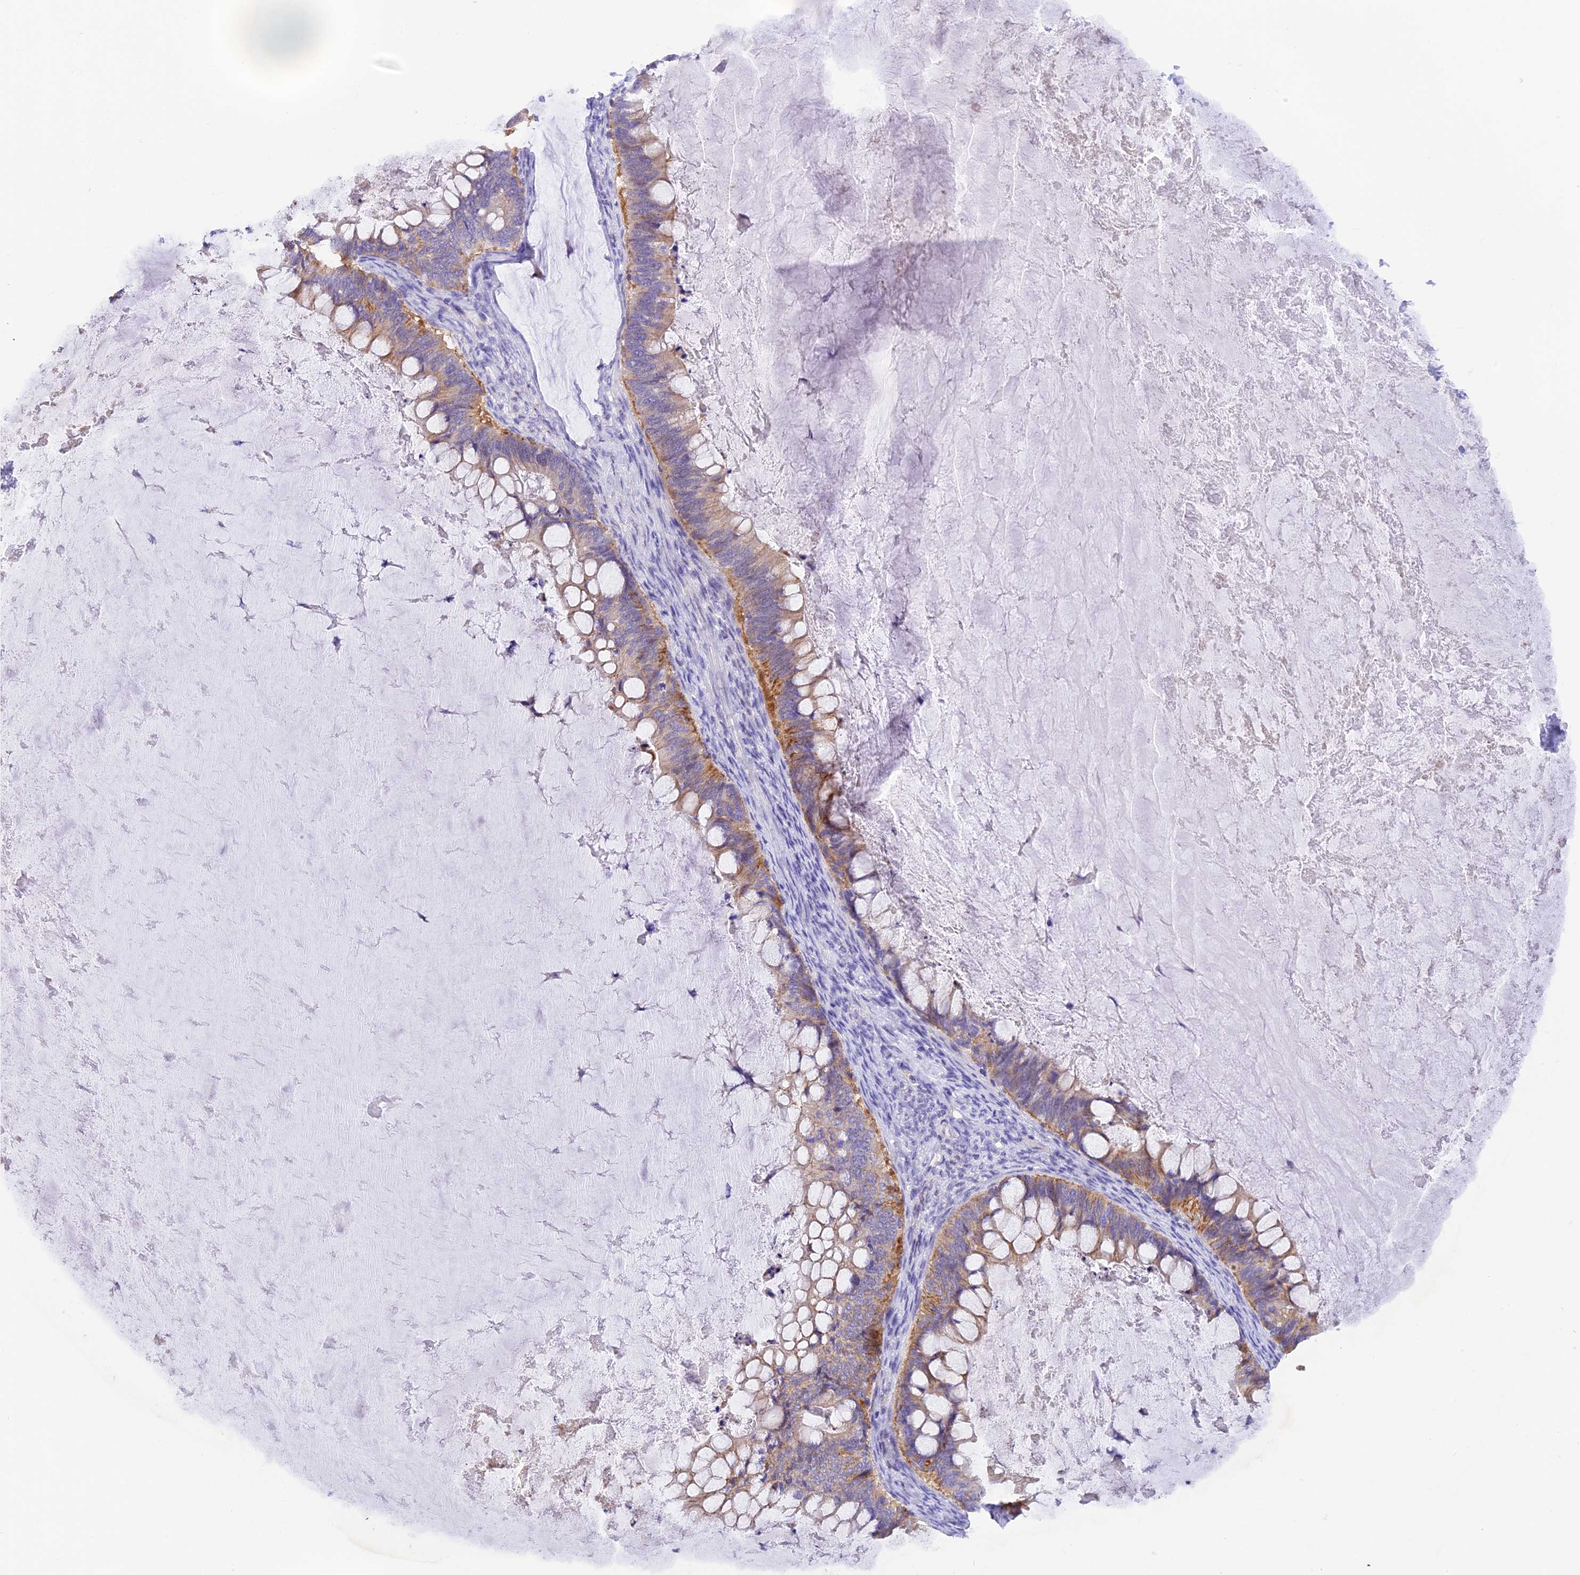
{"staining": {"intensity": "moderate", "quantity": "25%-75%", "location": "cytoplasmic/membranous"}, "tissue": "ovarian cancer", "cell_type": "Tumor cells", "image_type": "cancer", "snomed": [{"axis": "morphology", "description": "Cystadenocarcinoma, mucinous, NOS"}, {"axis": "topography", "description": "Ovary"}], "caption": "Human mucinous cystadenocarcinoma (ovarian) stained for a protein (brown) exhibits moderate cytoplasmic/membranous positive expression in approximately 25%-75% of tumor cells.", "gene": "COL6A5", "patient": {"sex": "female", "age": 61}}